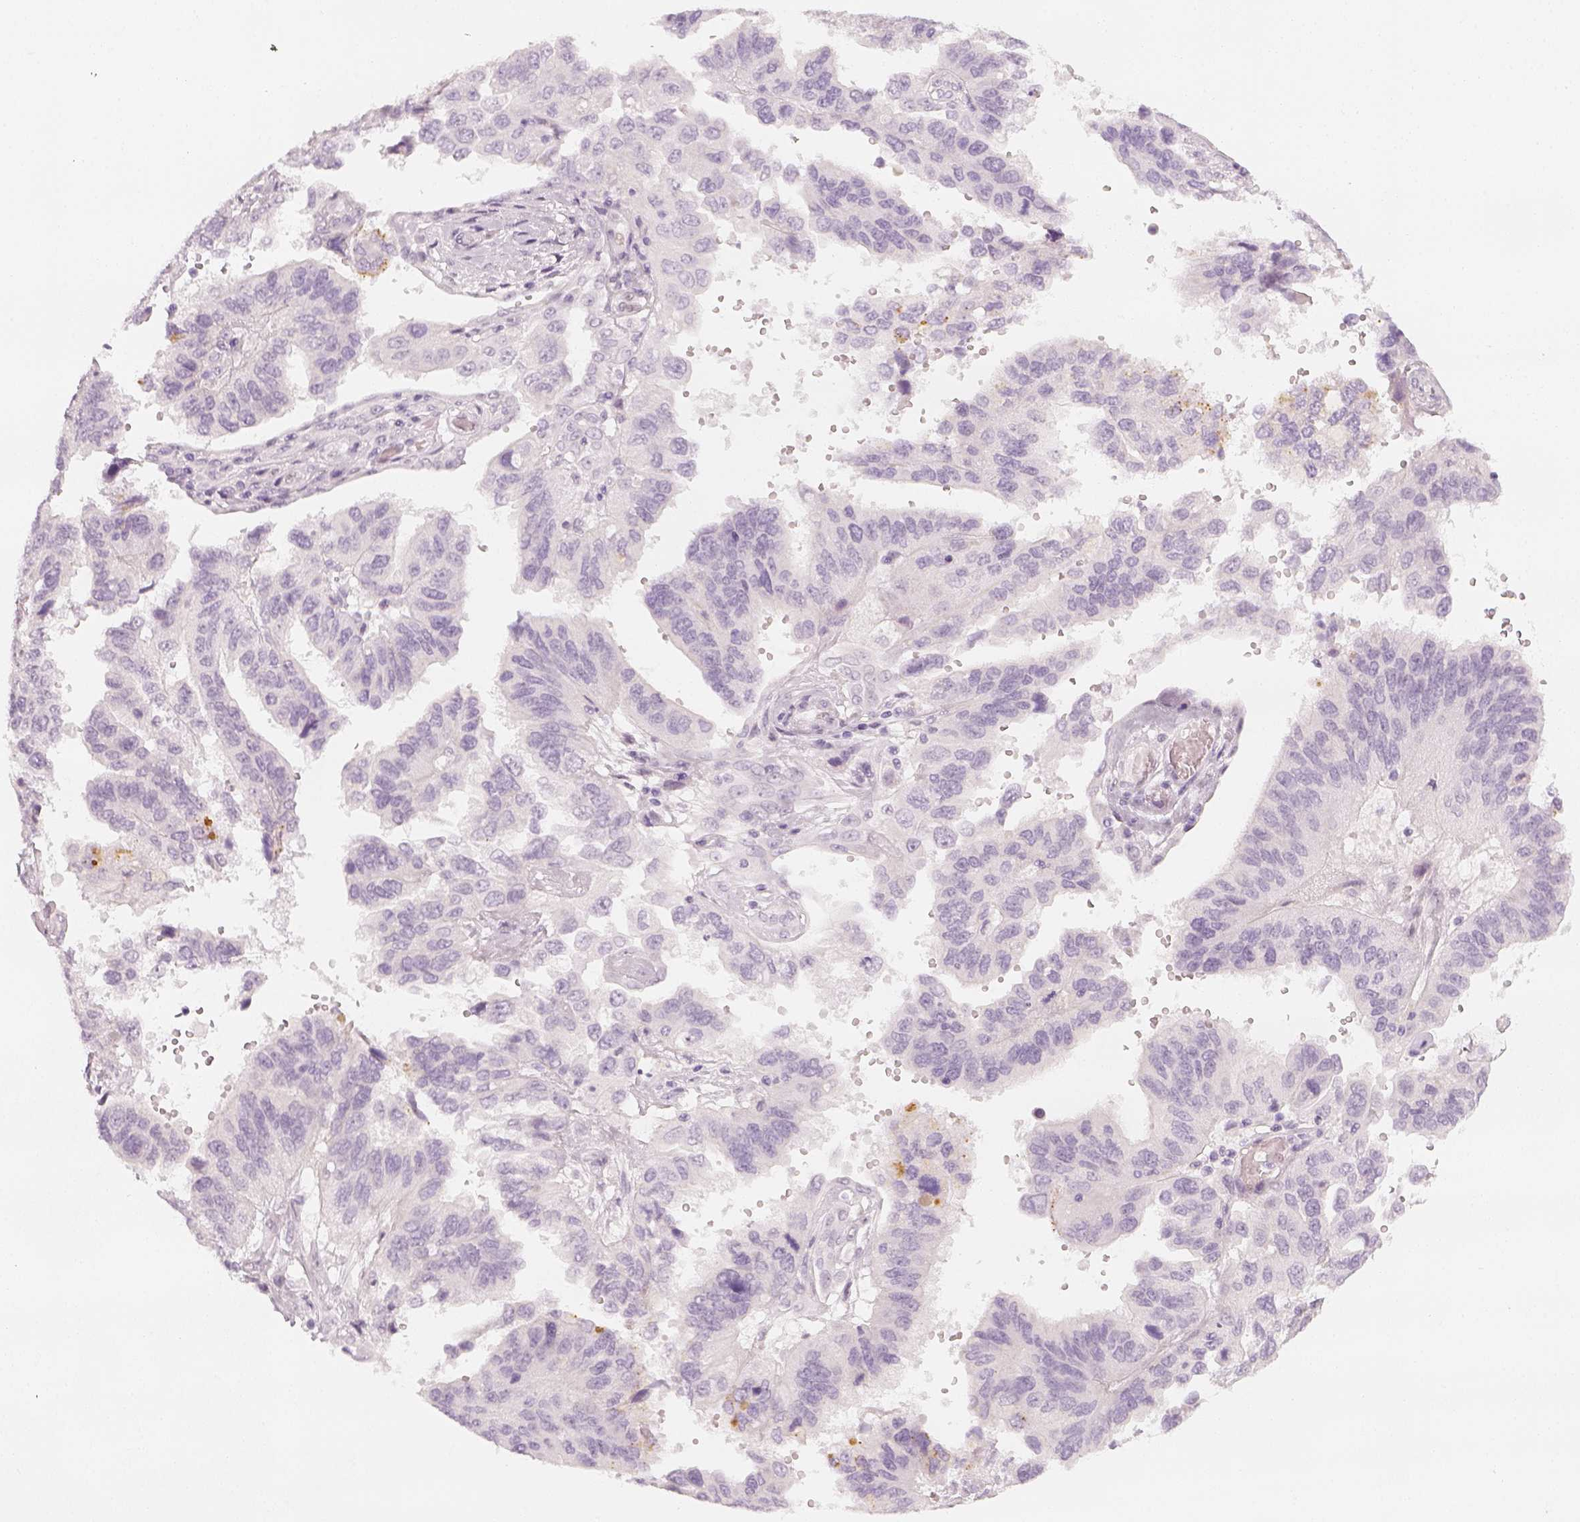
{"staining": {"intensity": "negative", "quantity": "none", "location": "none"}, "tissue": "ovarian cancer", "cell_type": "Tumor cells", "image_type": "cancer", "snomed": [{"axis": "morphology", "description": "Cystadenocarcinoma, serous, NOS"}, {"axis": "topography", "description": "Ovary"}], "caption": "Immunohistochemistry (IHC) photomicrograph of neoplastic tissue: ovarian cancer stained with DAB (3,3'-diaminobenzidine) reveals no significant protein positivity in tumor cells.", "gene": "KRTAP2-1", "patient": {"sex": "female", "age": 79}}